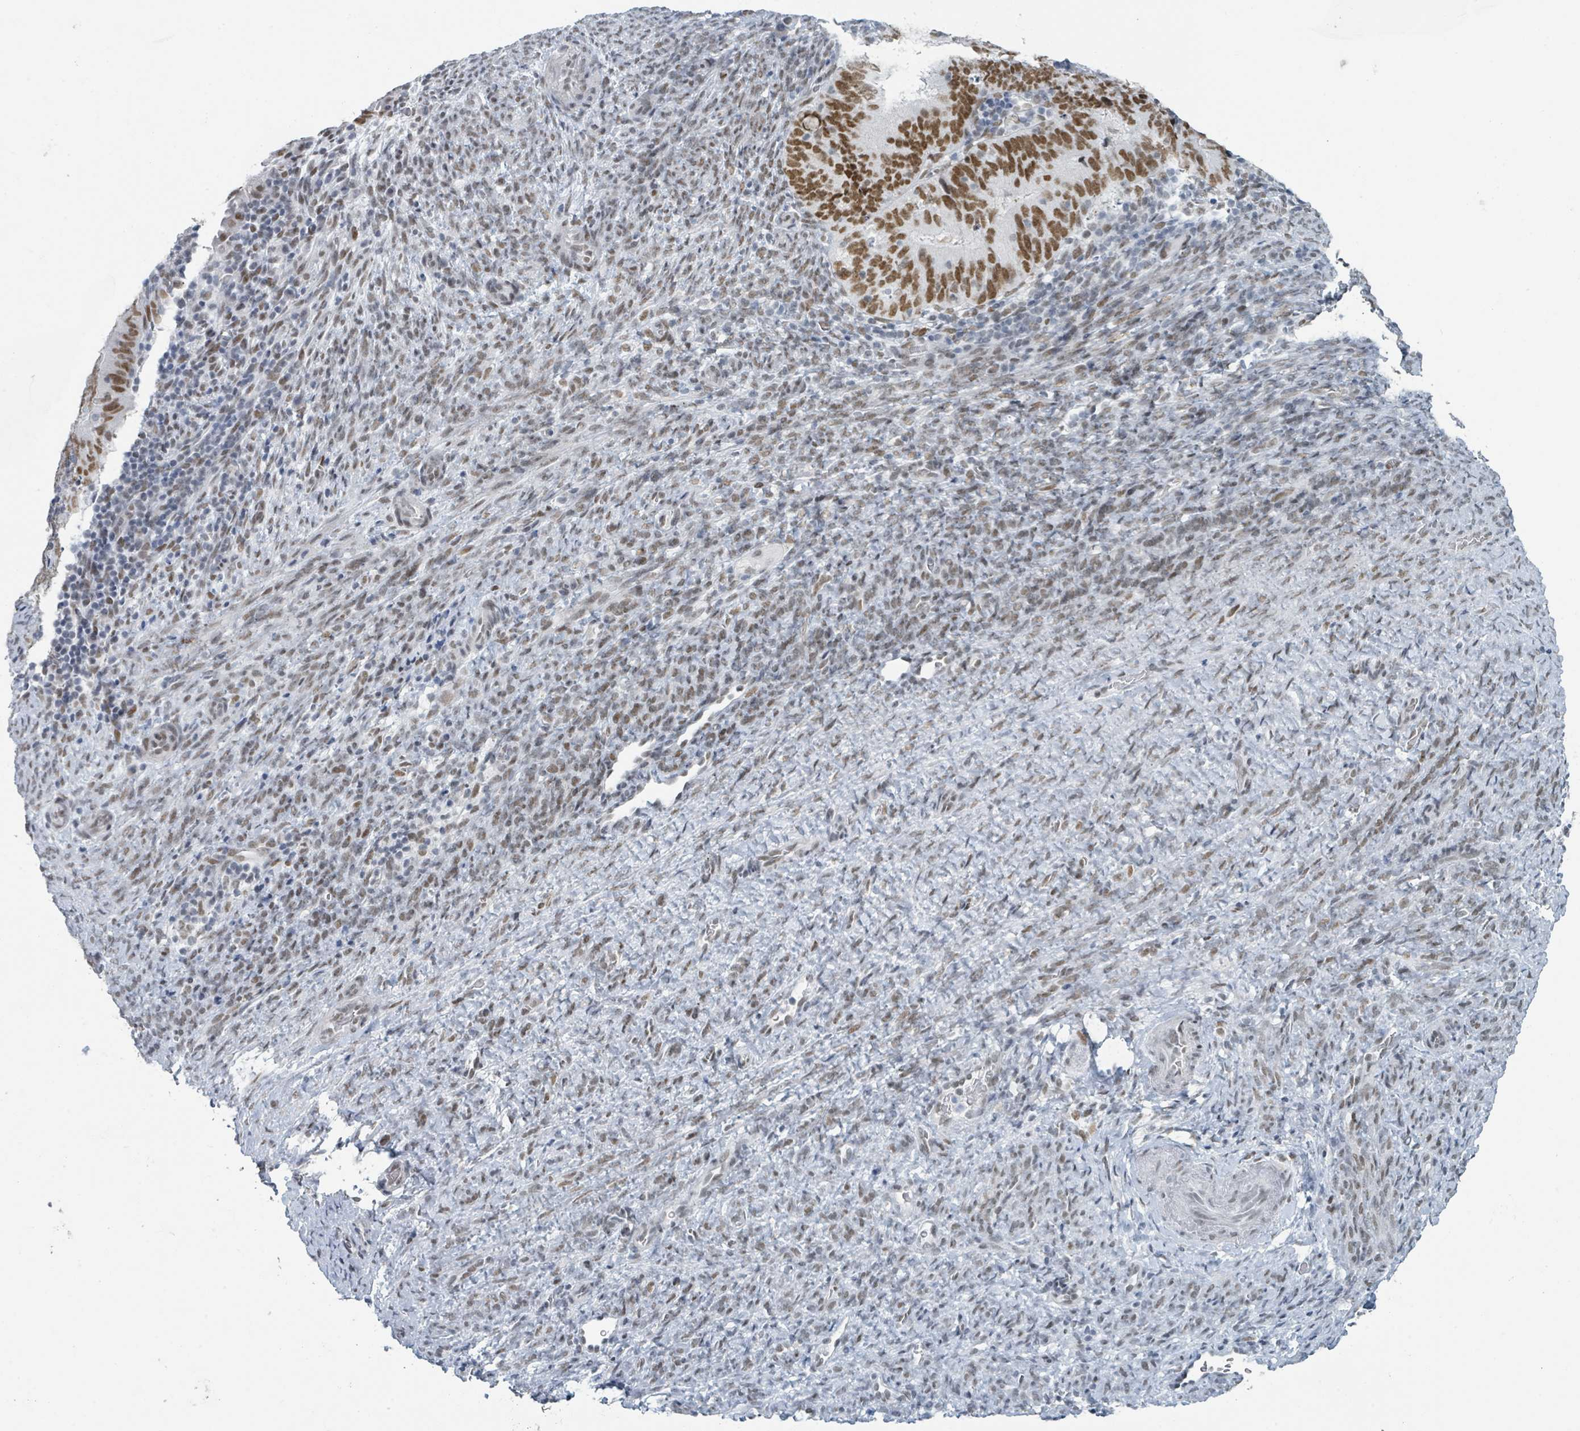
{"staining": {"intensity": "moderate", "quantity": ">75%", "location": "nuclear"}, "tissue": "endometrial cancer", "cell_type": "Tumor cells", "image_type": "cancer", "snomed": [{"axis": "morphology", "description": "Adenocarcinoma, NOS"}, {"axis": "topography", "description": "Endometrium"}], "caption": "Protein staining displays moderate nuclear positivity in about >75% of tumor cells in endometrial cancer. Immunohistochemistry stains the protein of interest in brown and the nuclei are stained blue.", "gene": "EHMT2", "patient": {"sex": "female", "age": 70}}